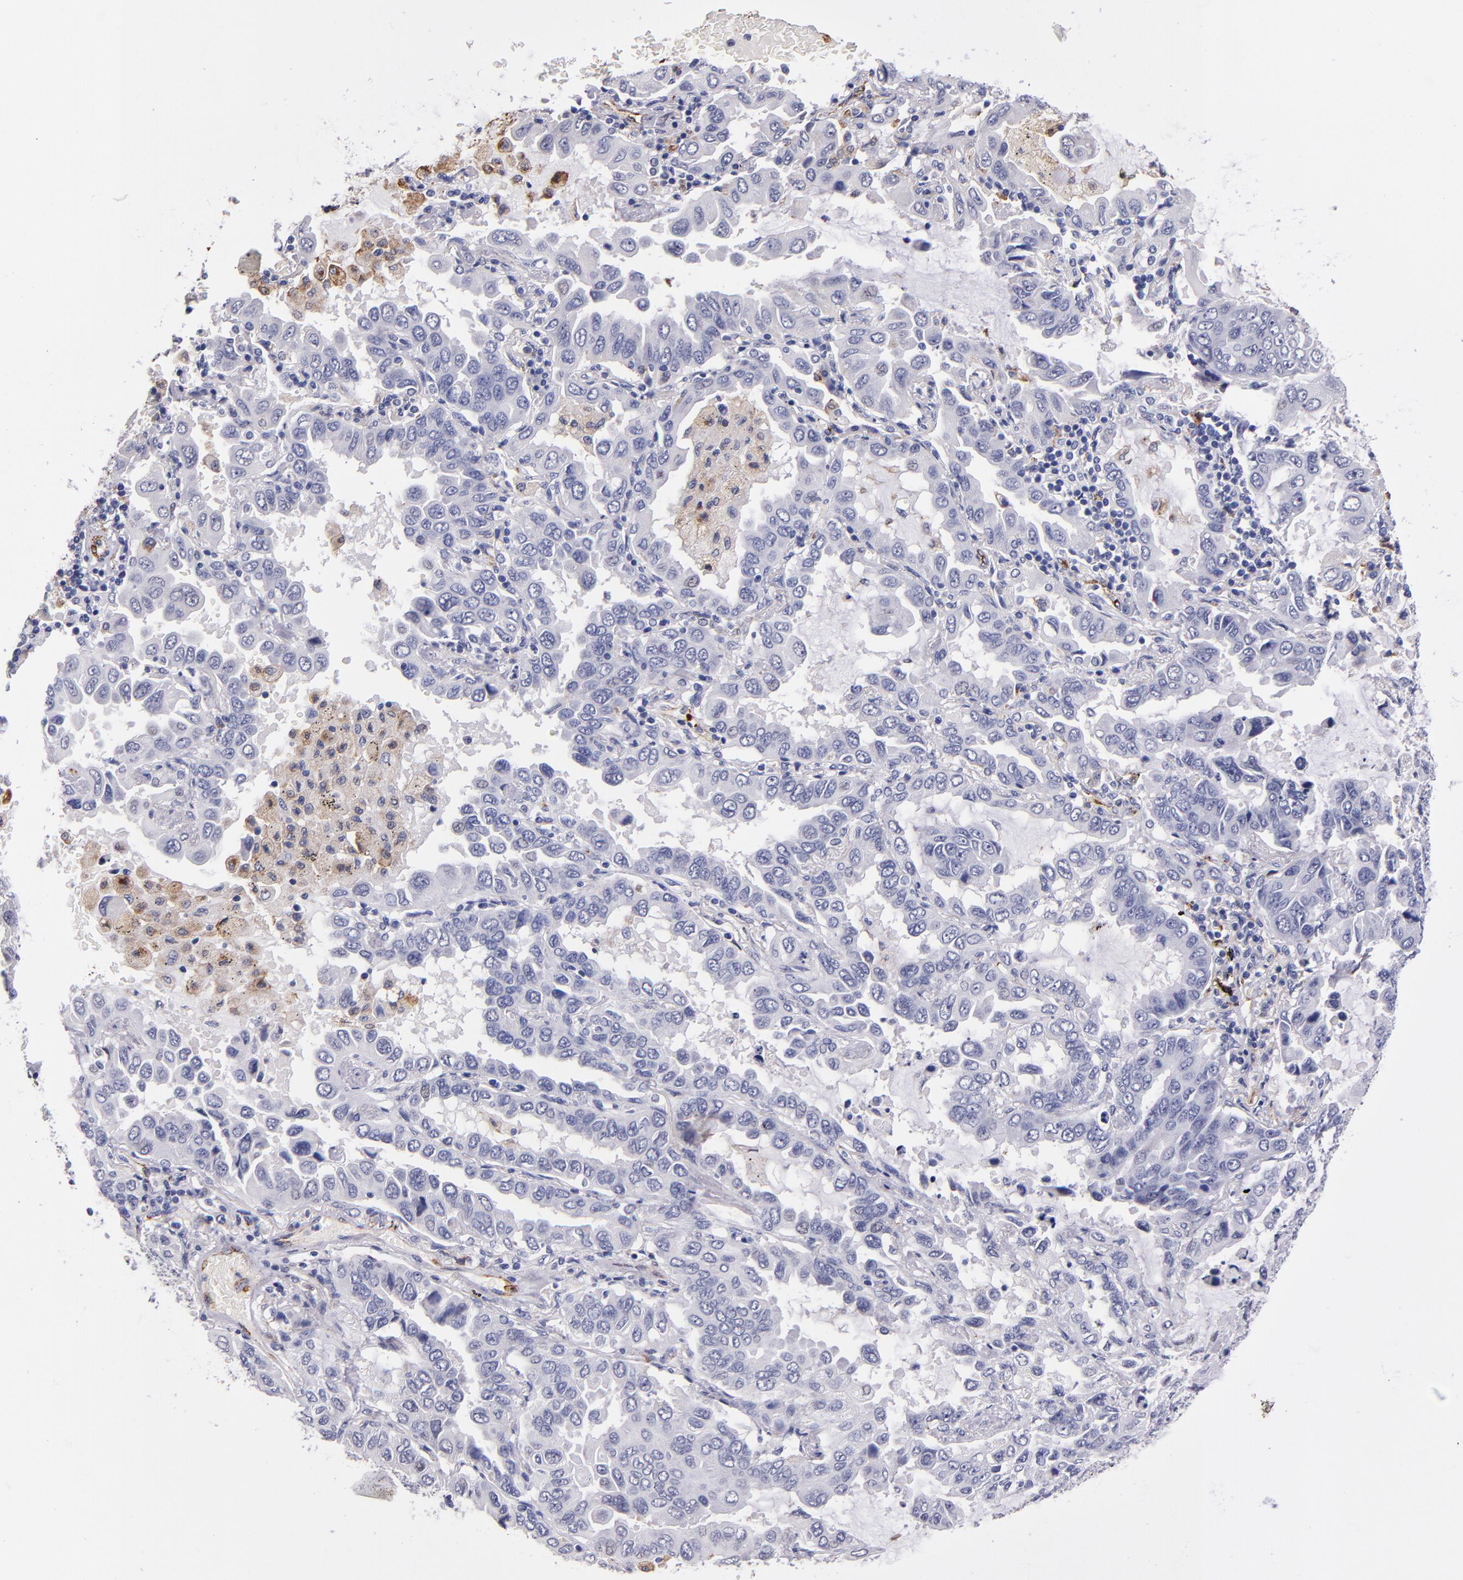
{"staining": {"intensity": "negative", "quantity": "none", "location": "none"}, "tissue": "lung cancer", "cell_type": "Tumor cells", "image_type": "cancer", "snomed": [{"axis": "morphology", "description": "Adenocarcinoma, NOS"}, {"axis": "topography", "description": "Lung"}], "caption": "High magnification brightfield microscopy of lung cancer (adenocarcinoma) stained with DAB (3,3'-diaminobenzidine) (brown) and counterstained with hematoxylin (blue): tumor cells show no significant staining. (IHC, brightfield microscopy, high magnification).", "gene": "SELP", "patient": {"sex": "male", "age": 64}}